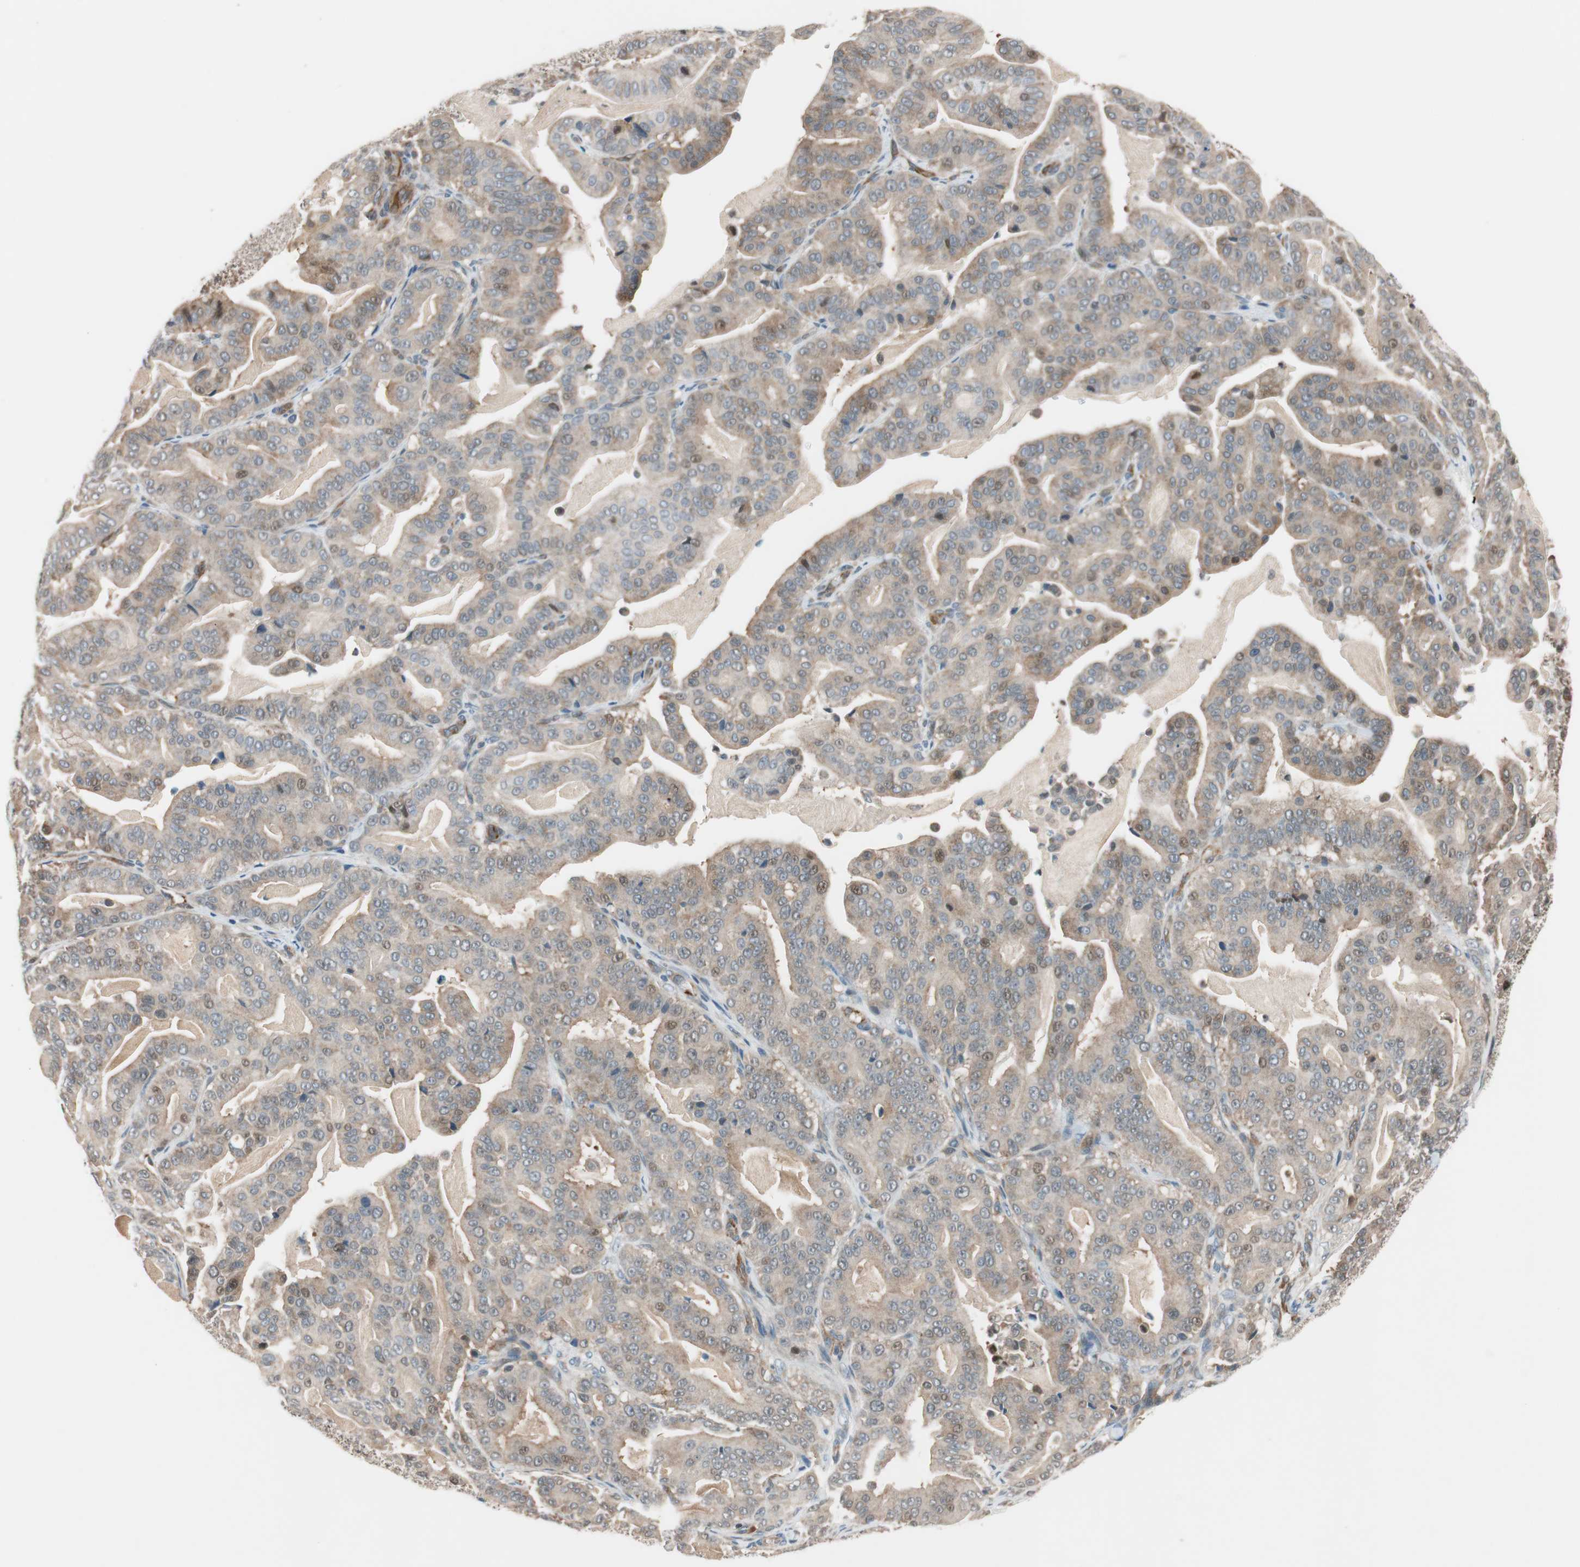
{"staining": {"intensity": "weak", "quantity": "<25%", "location": "cytoplasmic/membranous"}, "tissue": "pancreatic cancer", "cell_type": "Tumor cells", "image_type": "cancer", "snomed": [{"axis": "morphology", "description": "Adenocarcinoma, NOS"}, {"axis": "topography", "description": "Pancreas"}], "caption": "Immunohistochemistry of human pancreatic cancer exhibits no staining in tumor cells.", "gene": "PIK3R3", "patient": {"sex": "male", "age": 63}}